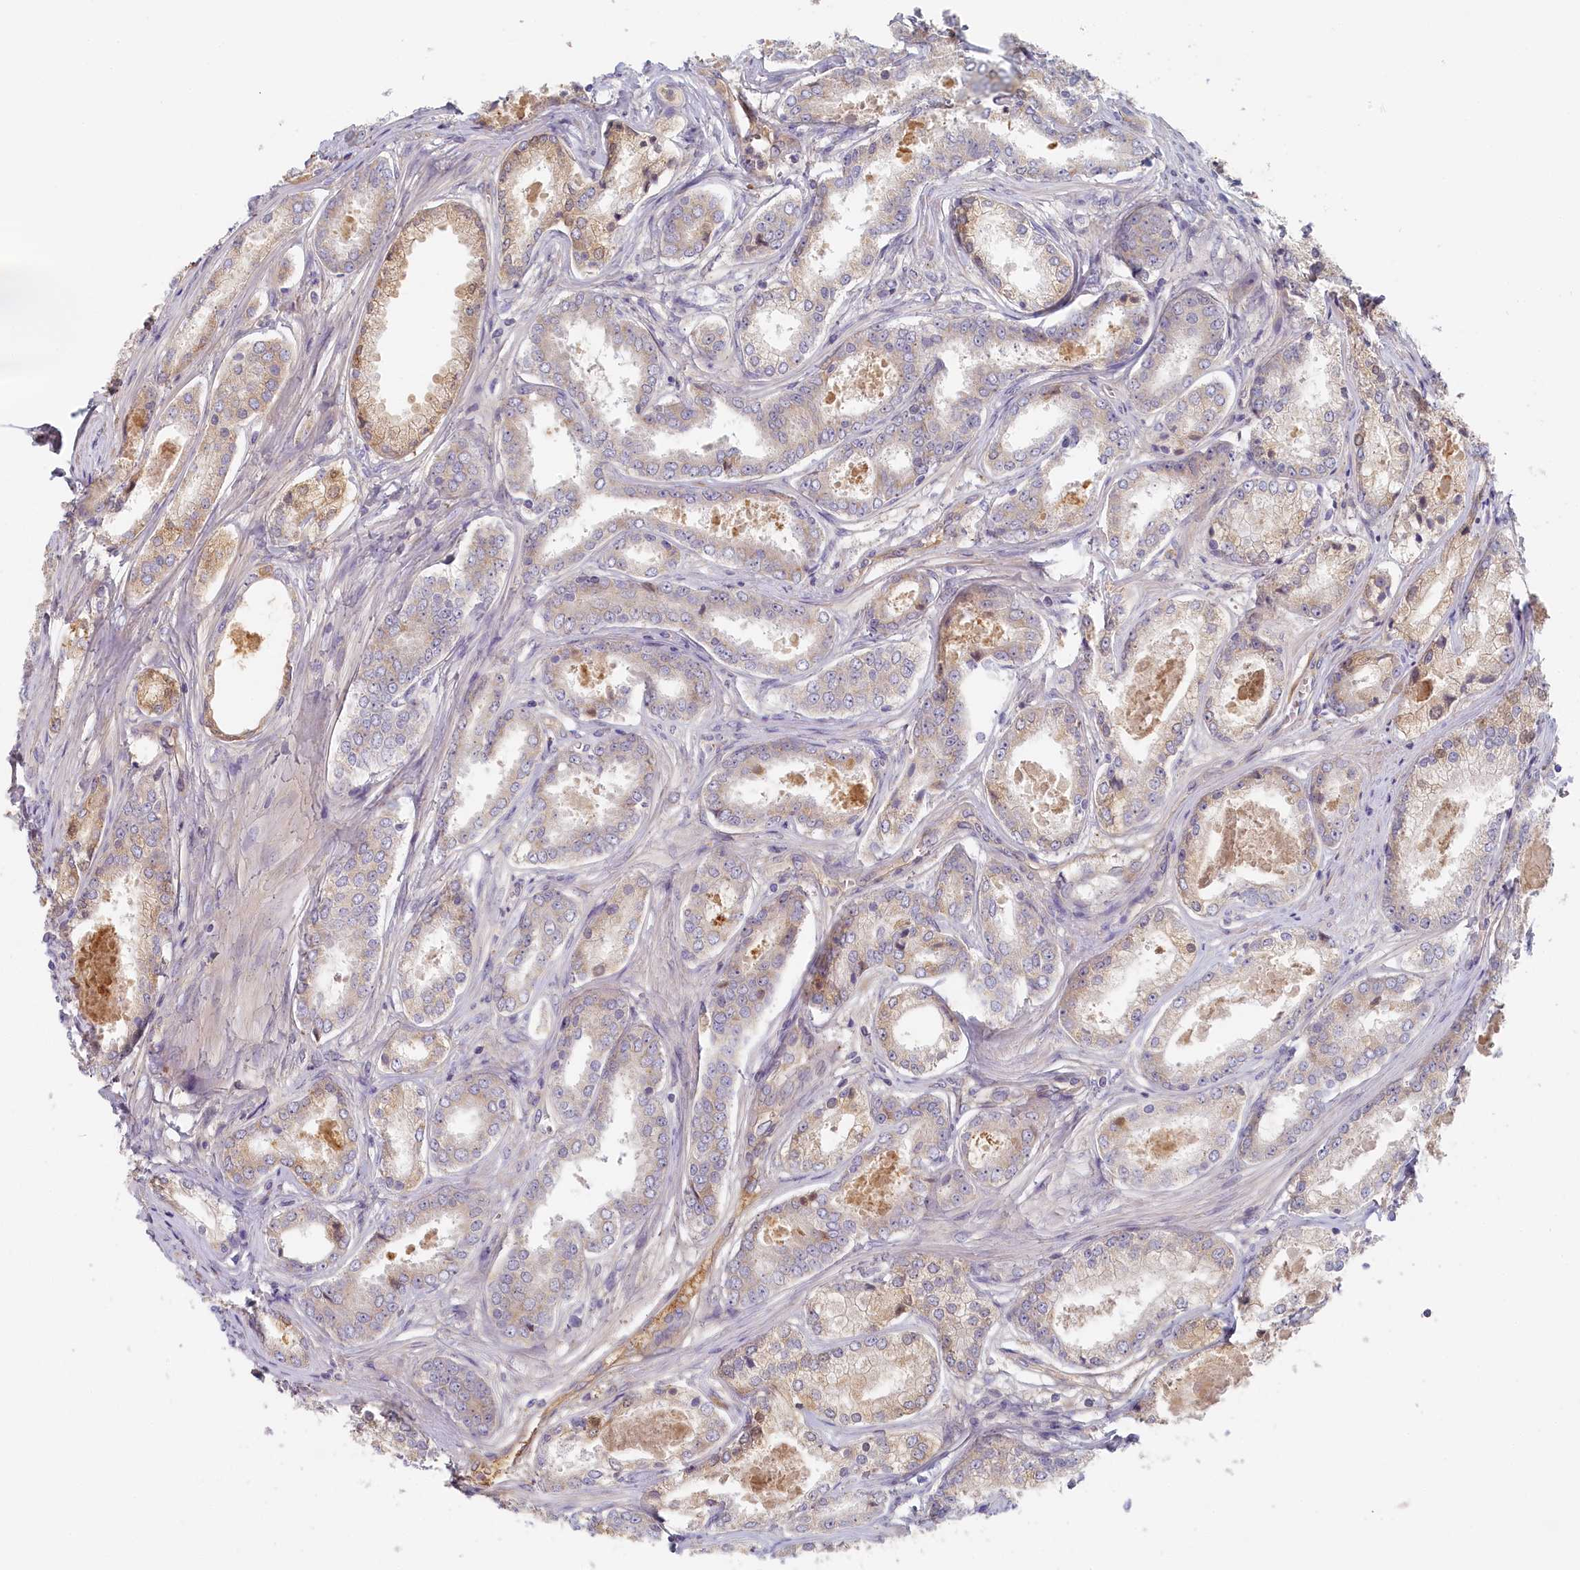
{"staining": {"intensity": "weak", "quantity": "<25%", "location": "cytoplasmic/membranous"}, "tissue": "prostate cancer", "cell_type": "Tumor cells", "image_type": "cancer", "snomed": [{"axis": "morphology", "description": "Adenocarcinoma, Low grade"}, {"axis": "topography", "description": "Prostate"}], "caption": "IHC of human prostate cancer exhibits no staining in tumor cells. (DAB (3,3'-diaminobenzidine) IHC visualized using brightfield microscopy, high magnification).", "gene": "STX16", "patient": {"sex": "male", "age": 68}}